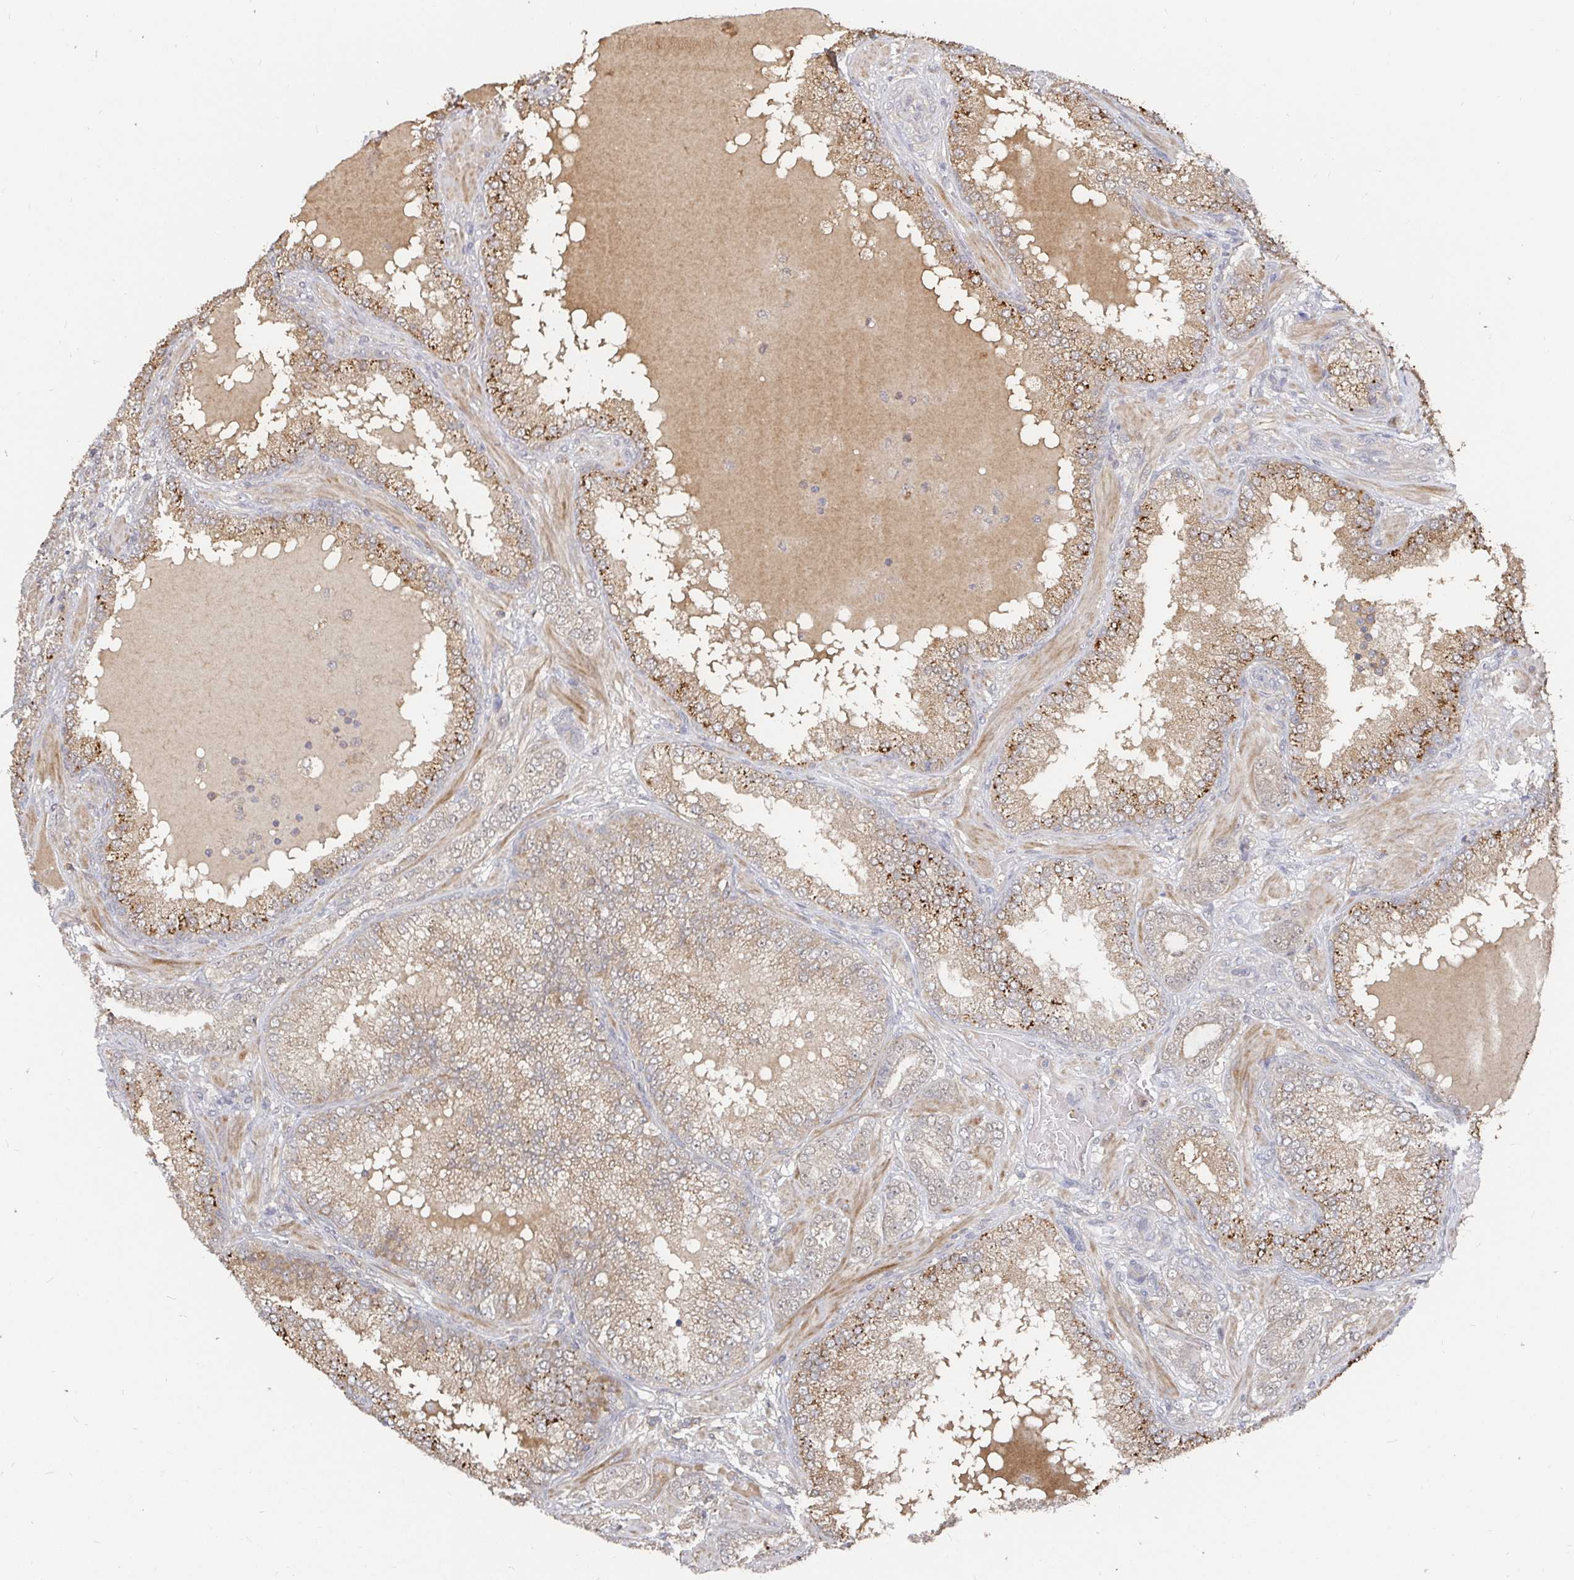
{"staining": {"intensity": "weak", "quantity": "25%-75%", "location": "cytoplasmic/membranous"}, "tissue": "prostate cancer", "cell_type": "Tumor cells", "image_type": "cancer", "snomed": [{"axis": "morphology", "description": "Adenocarcinoma, High grade"}, {"axis": "topography", "description": "Prostate"}], "caption": "Immunohistochemical staining of prostate cancer (high-grade adenocarcinoma) exhibits low levels of weak cytoplasmic/membranous positivity in about 25%-75% of tumor cells.", "gene": "LRP5", "patient": {"sex": "male", "age": 60}}